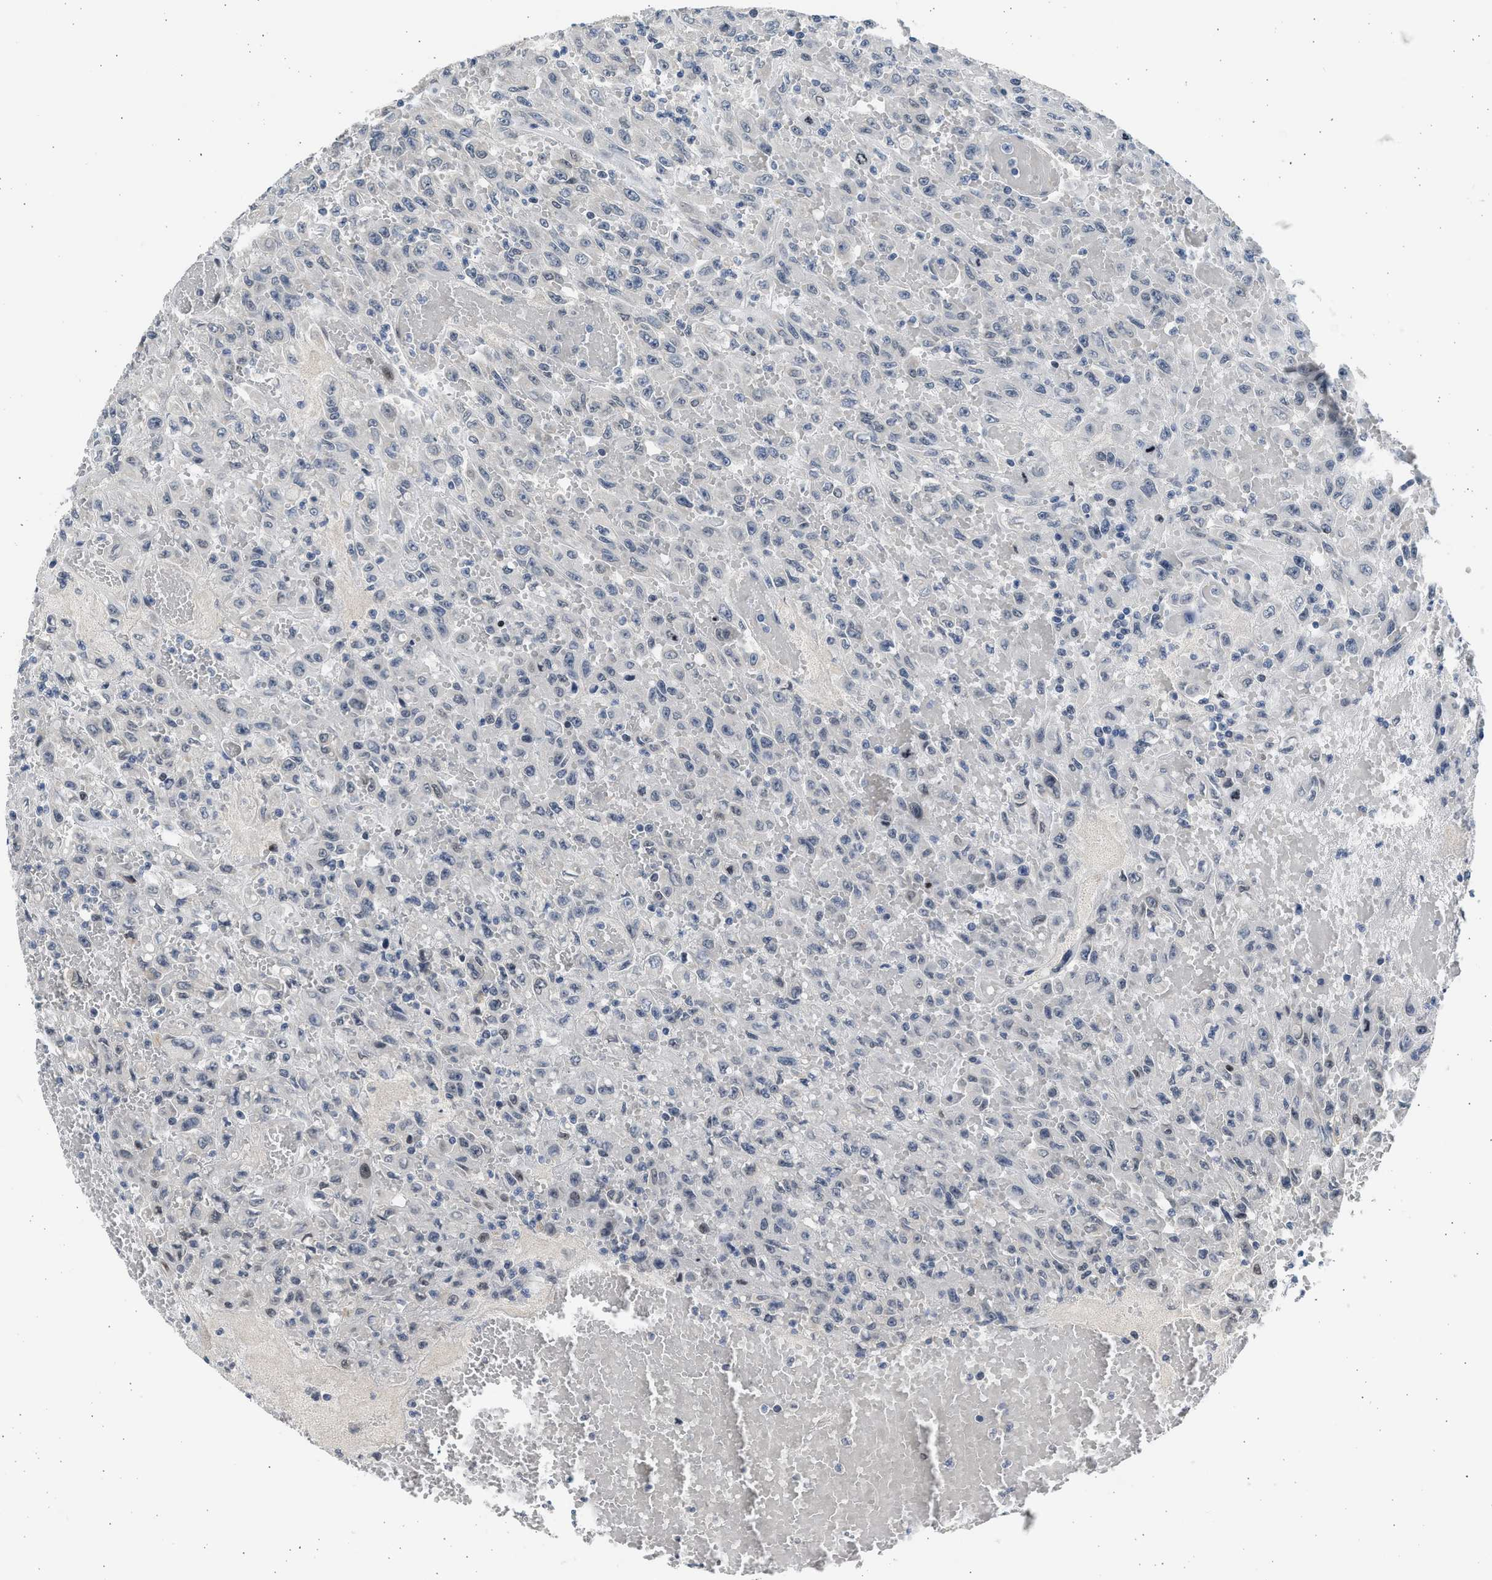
{"staining": {"intensity": "moderate", "quantity": "<25%", "location": "nuclear"}, "tissue": "urothelial cancer", "cell_type": "Tumor cells", "image_type": "cancer", "snomed": [{"axis": "morphology", "description": "Urothelial carcinoma, High grade"}, {"axis": "topography", "description": "Urinary bladder"}], "caption": "Immunohistochemical staining of urothelial carcinoma (high-grade) reveals low levels of moderate nuclear positivity in about <25% of tumor cells. (Stains: DAB (3,3'-diaminobenzidine) in brown, nuclei in blue, Microscopy: brightfield microscopy at high magnification).", "gene": "HMGN3", "patient": {"sex": "male", "age": 46}}